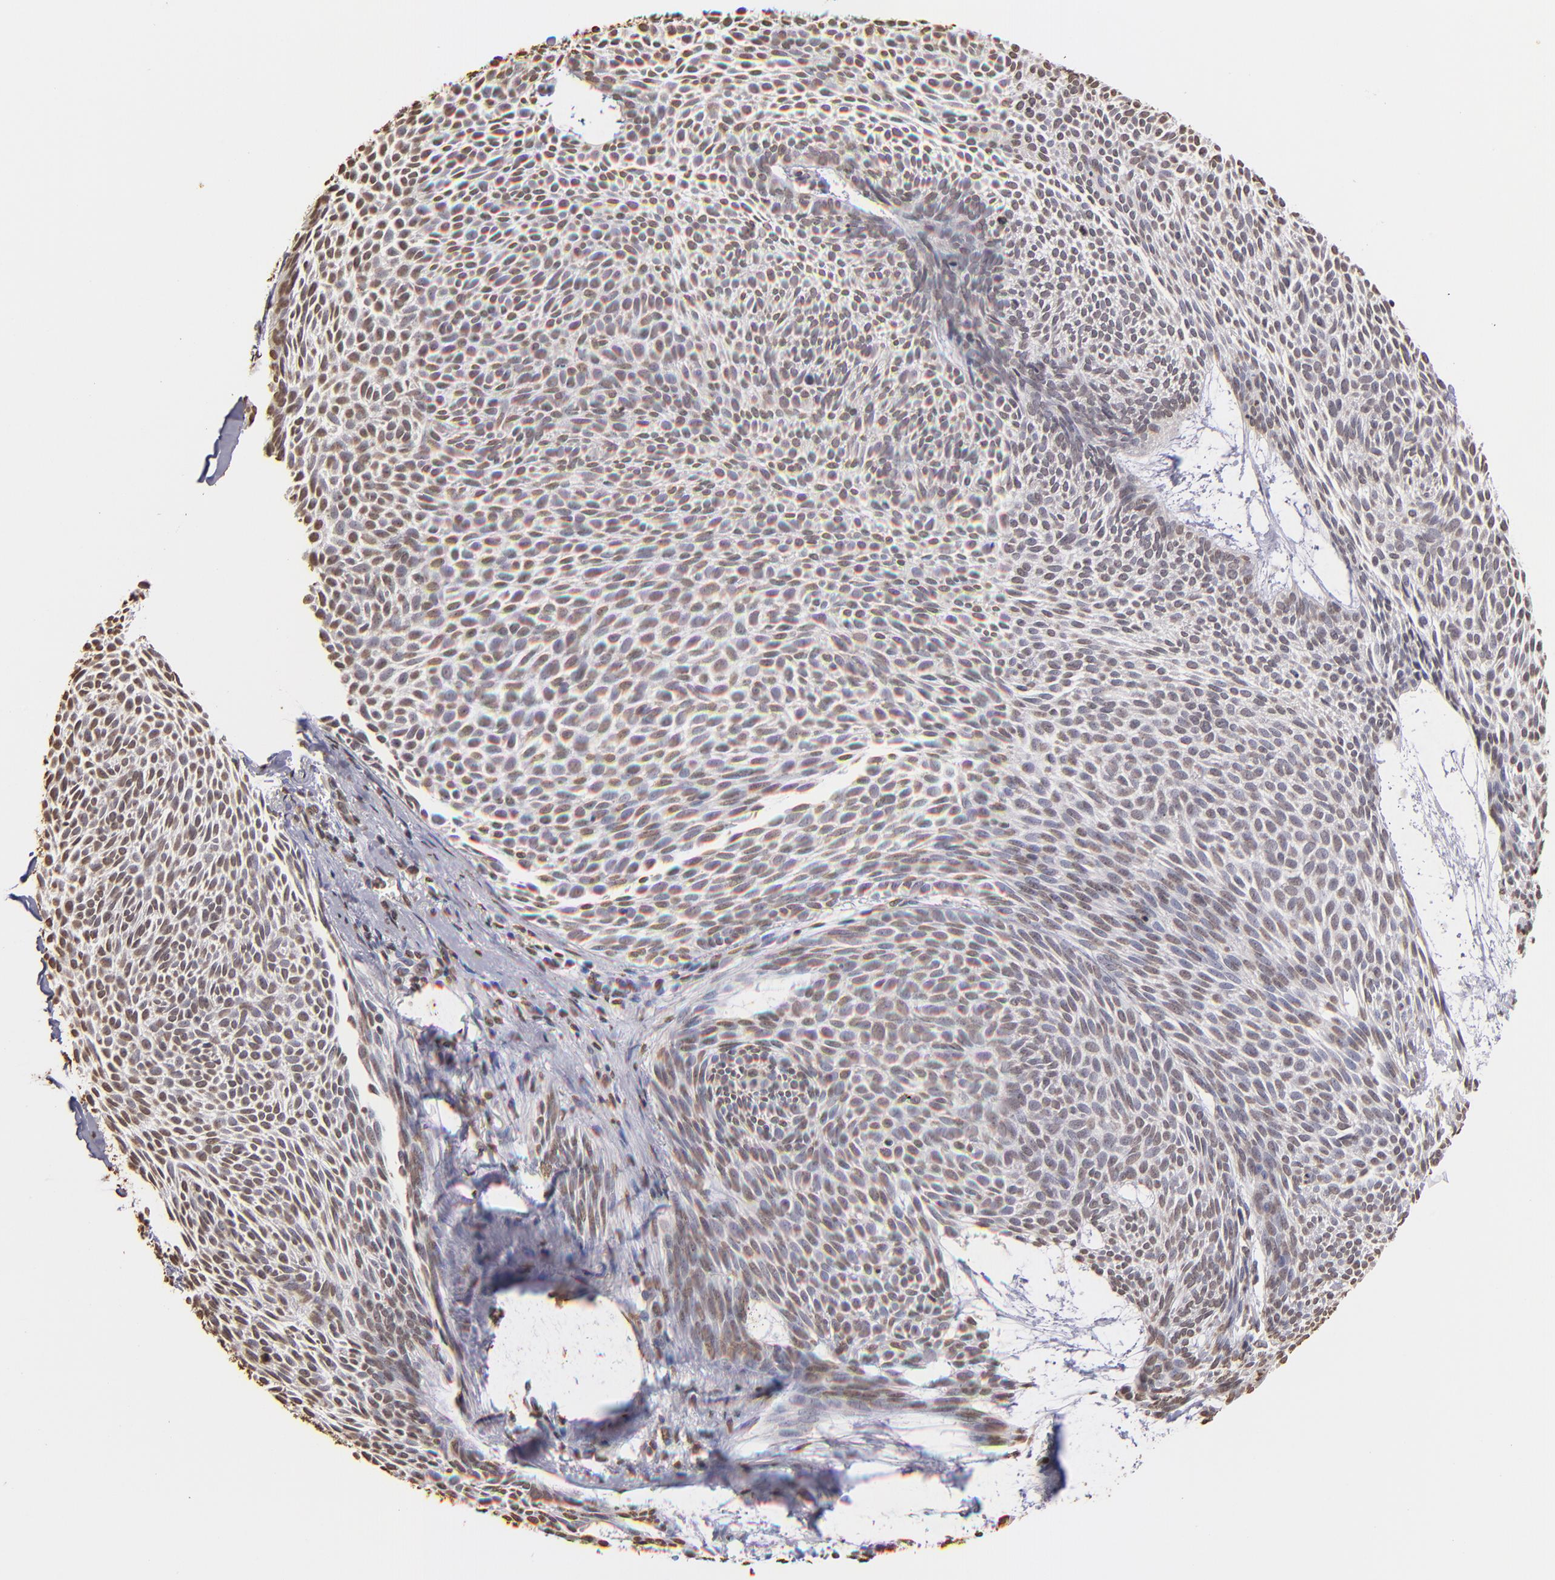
{"staining": {"intensity": "weak", "quantity": "<25%", "location": "nuclear"}, "tissue": "skin cancer", "cell_type": "Tumor cells", "image_type": "cancer", "snomed": [{"axis": "morphology", "description": "Basal cell carcinoma"}, {"axis": "topography", "description": "Skin"}], "caption": "Tumor cells are negative for protein expression in human skin basal cell carcinoma. (IHC, brightfield microscopy, high magnification).", "gene": "LBX1", "patient": {"sex": "male", "age": 84}}